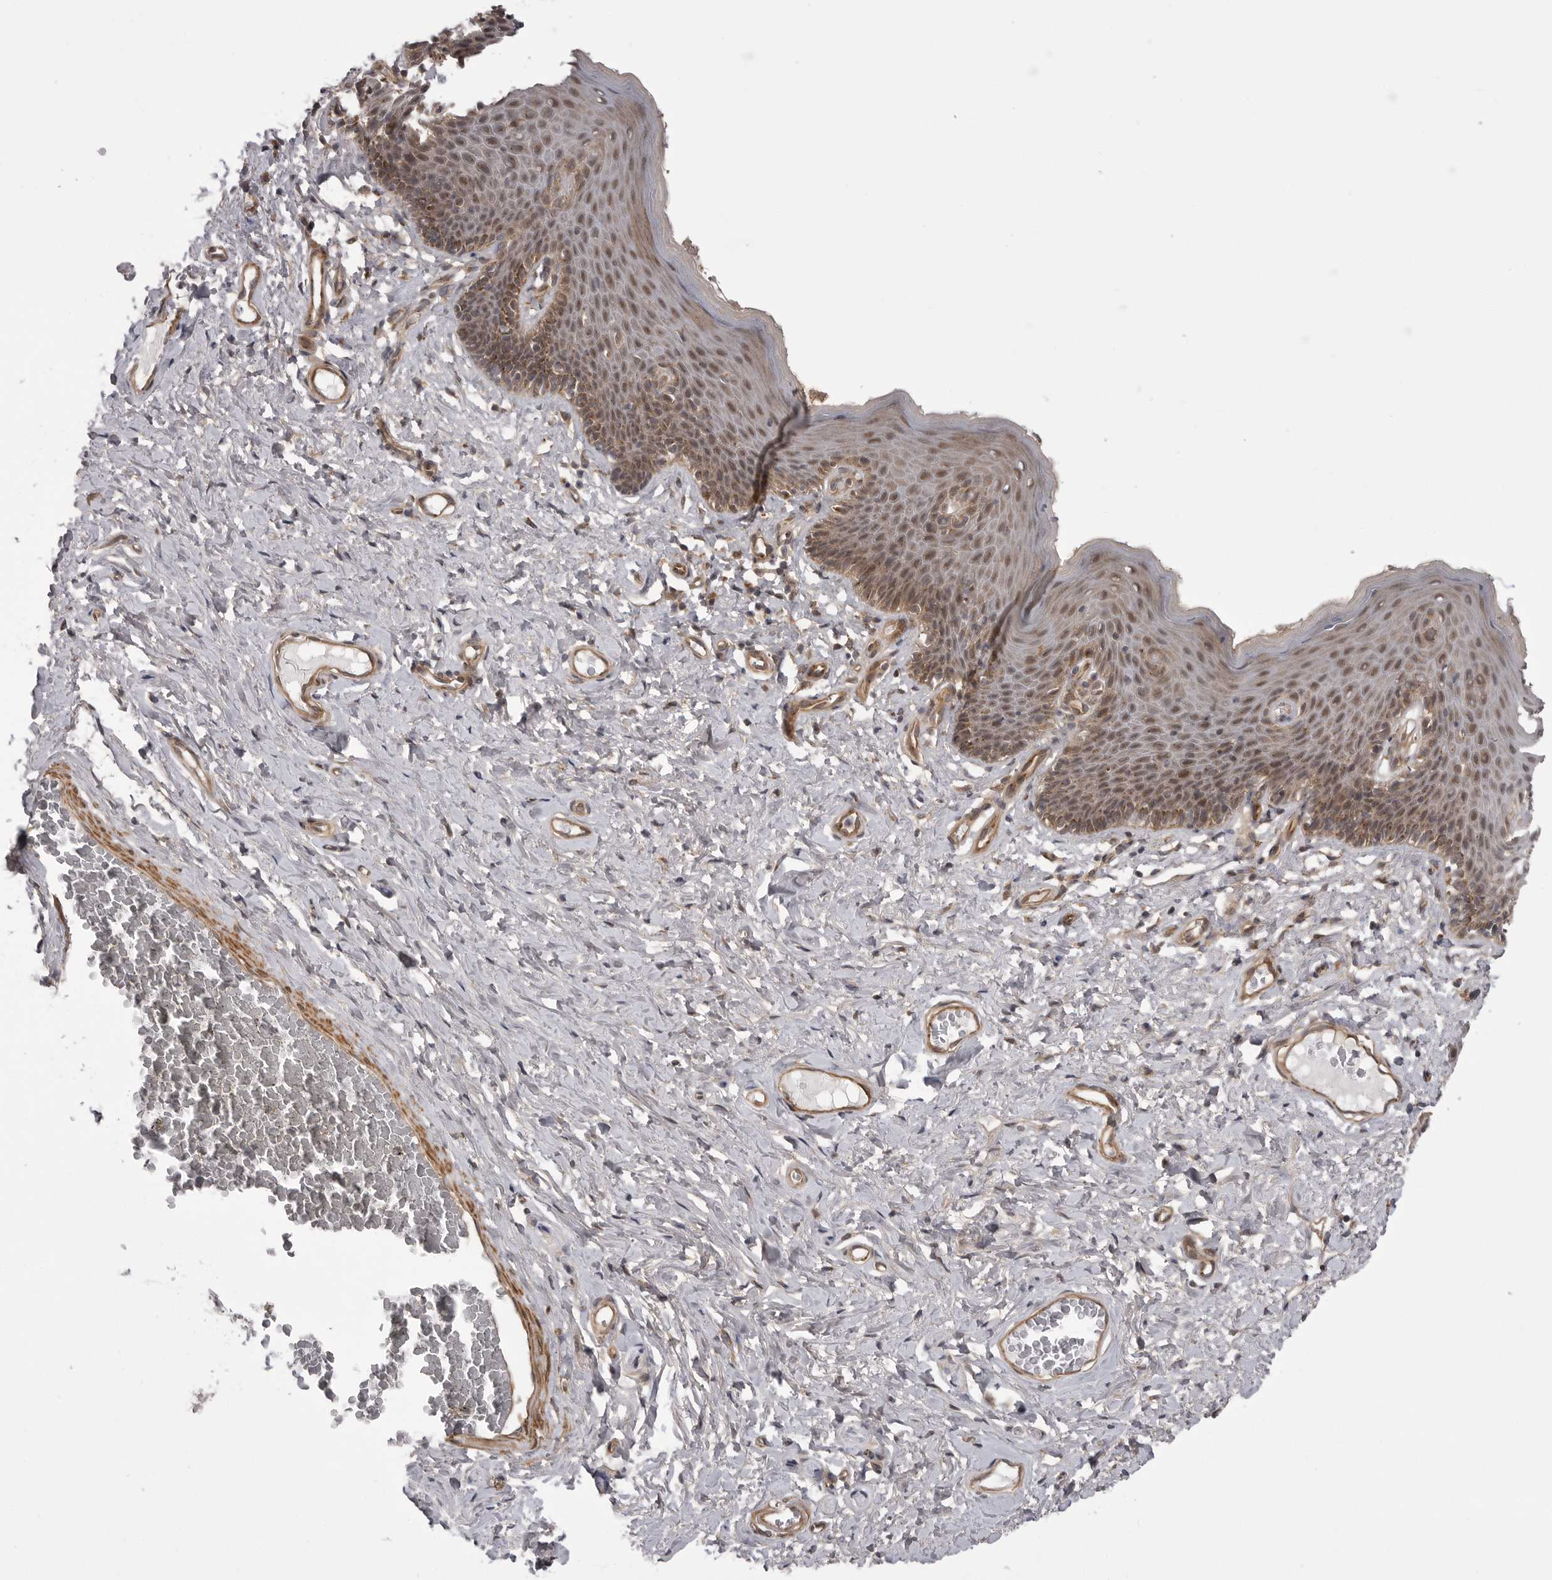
{"staining": {"intensity": "moderate", "quantity": ">75%", "location": "cytoplasmic/membranous,nuclear"}, "tissue": "skin", "cell_type": "Epidermal cells", "image_type": "normal", "snomed": [{"axis": "morphology", "description": "Normal tissue, NOS"}, {"axis": "topography", "description": "Vulva"}], "caption": "IHC histopathology image of unremarkable human skin stained for a protein (brown), which demonstrates medium levels of moderate cytoplasmic/membranous,nuclear positivity in about >75% of epidermal cells.", "gene": "PDCL", "patient": {"sex": "female", "age": 66}}